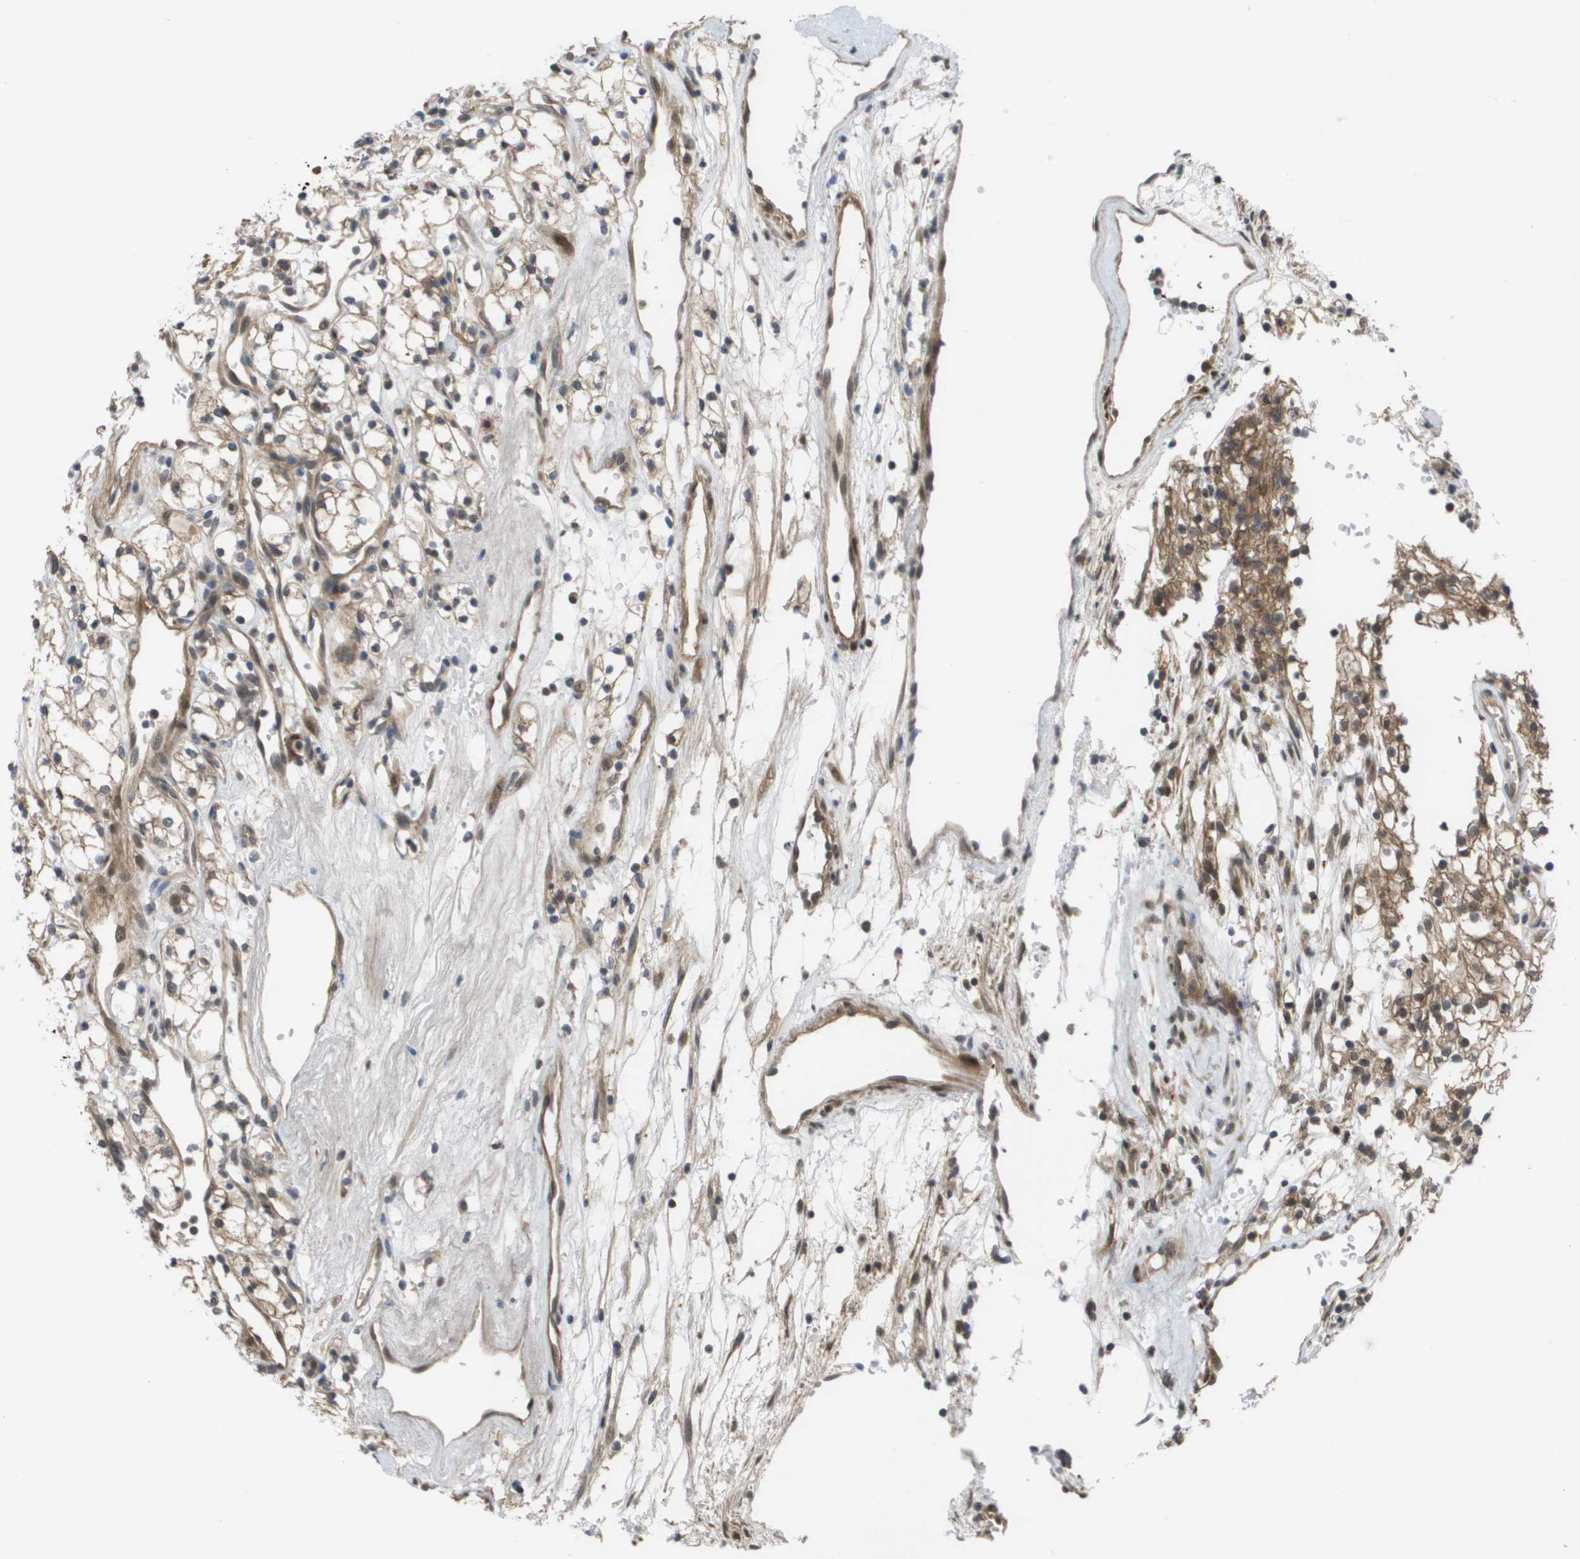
{"staining": {"intensity": "moderate", "quantity": ">75%", "location": "cytoplasmic/membranous"}, "tissue": "renal cancer", "cell_type": "Tumor cells", "image_type": "cancer", "snomed": [{"axis": "morphology", "description": "Adenocarcinoma, NOS"}, {"axis": "topography", "description": "Kidney"}], "caption": "IHC staining of renal cancer (adenocarcinoma), which shows medium levels of moderate cytoplasmic/membranous staining in about >75% of tumor cells indicating moderate cytoplasmic/membranous protein positivity. The staining was performed using DAB (3,3'-diaminobenzidine) (brown) for protein detection and nuclei were counterstained in hematoxylin (blue).", "gene": "CTPS2", "patient": {"sex": "male", "age": 59}}